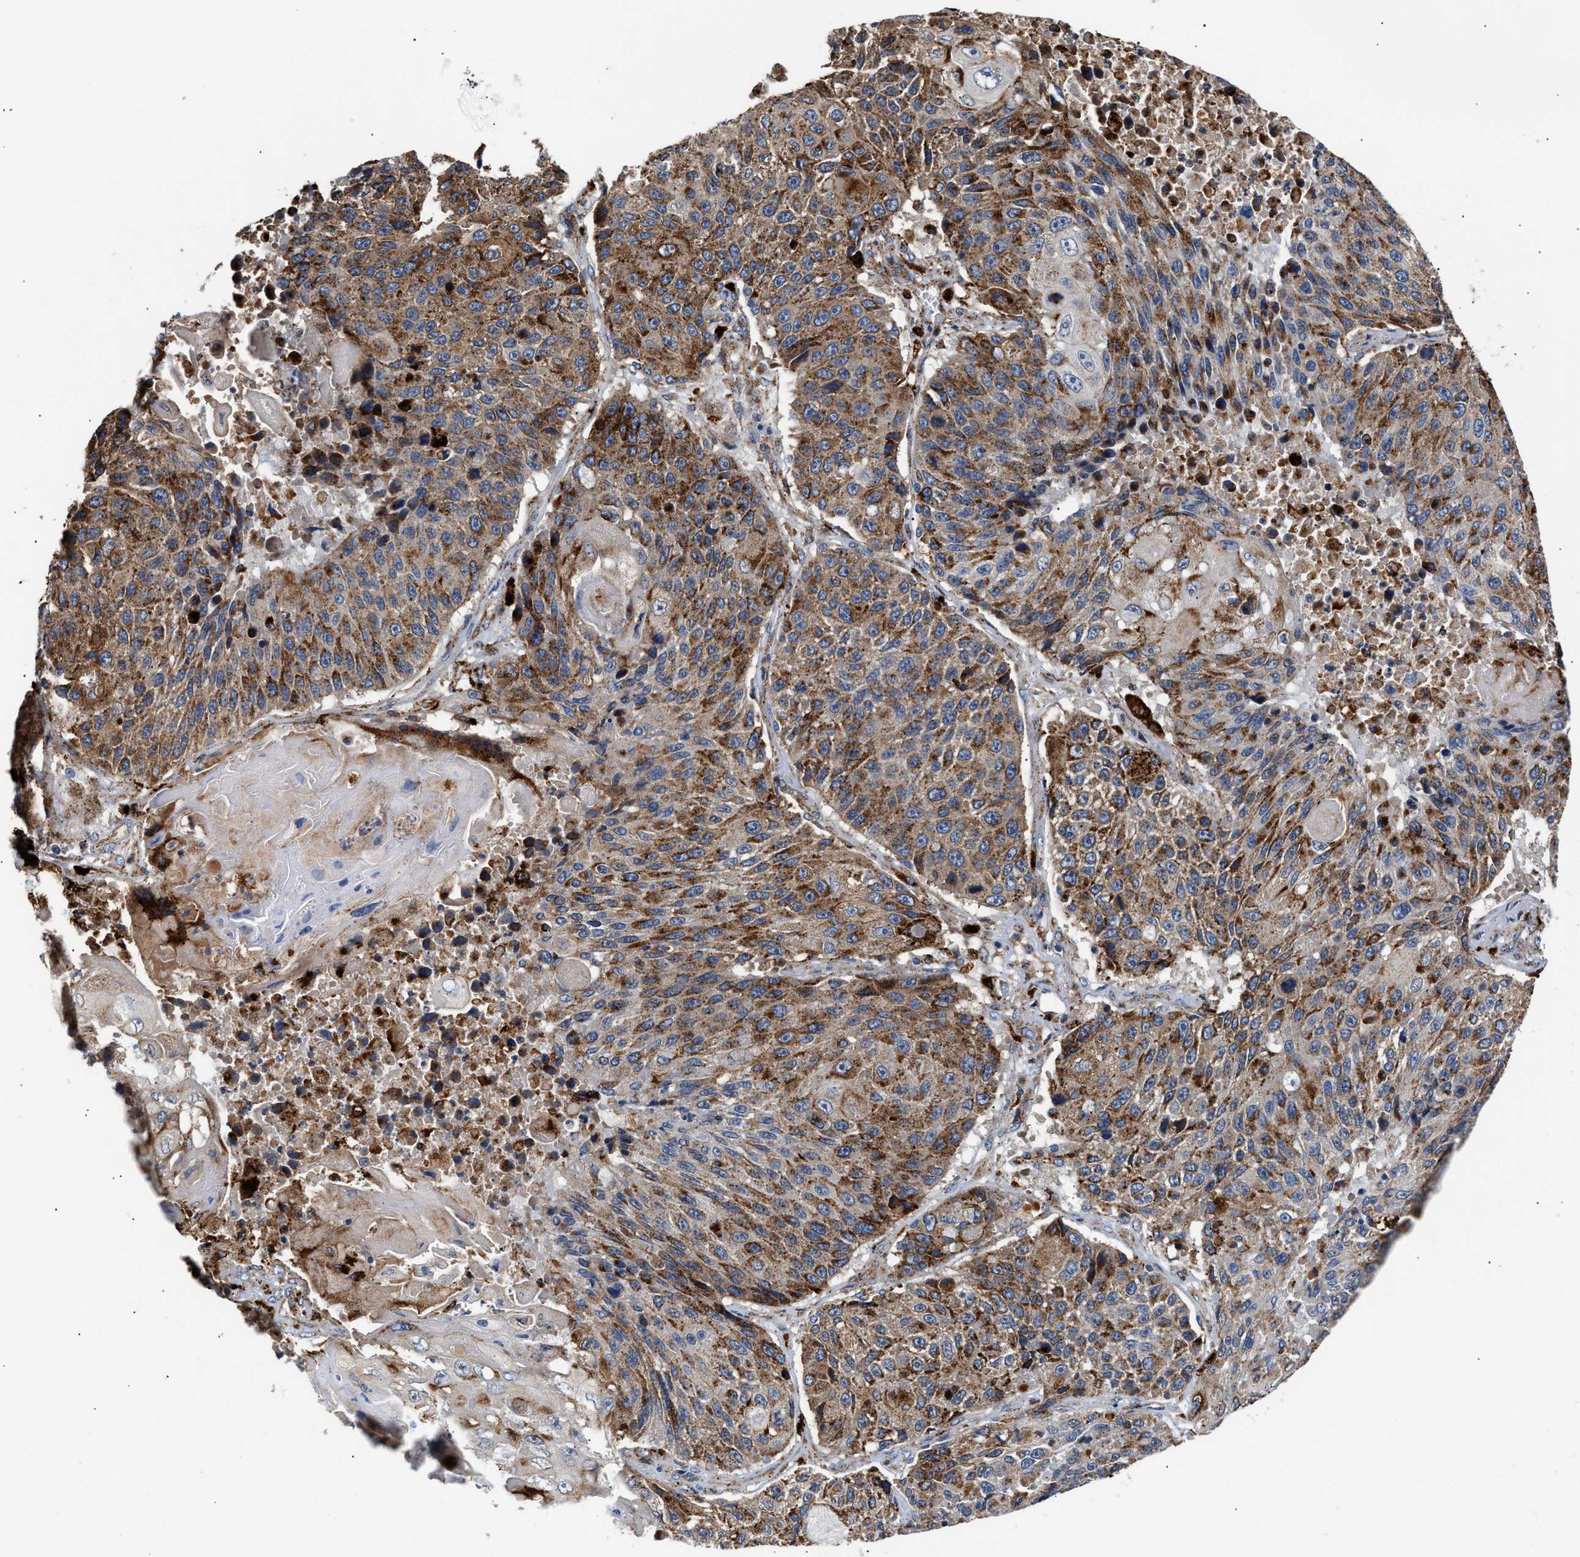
{"staining": {"intensity": "moderate", "quantity": ">75%", "location": "cytoplasmic/membranous"}, "tissue": "lung cancer", "cell_type": "Tumor cells", "image_type": "cancer", "snomed": [{"axis": "morphology", "description": "Squamous cell carcinoma, NOS"}, {"axis": "topography", "description": "Lung"}], "caption": "A high-resolution histopathology image shows IHC staining of lung squamous cell carcinoma, which reveals moderate cytoplasmic/membranous positivity in about >75% of tumor cells.", "gene": "CCDC146", "patient": {"sex": "male", "age": 61}}